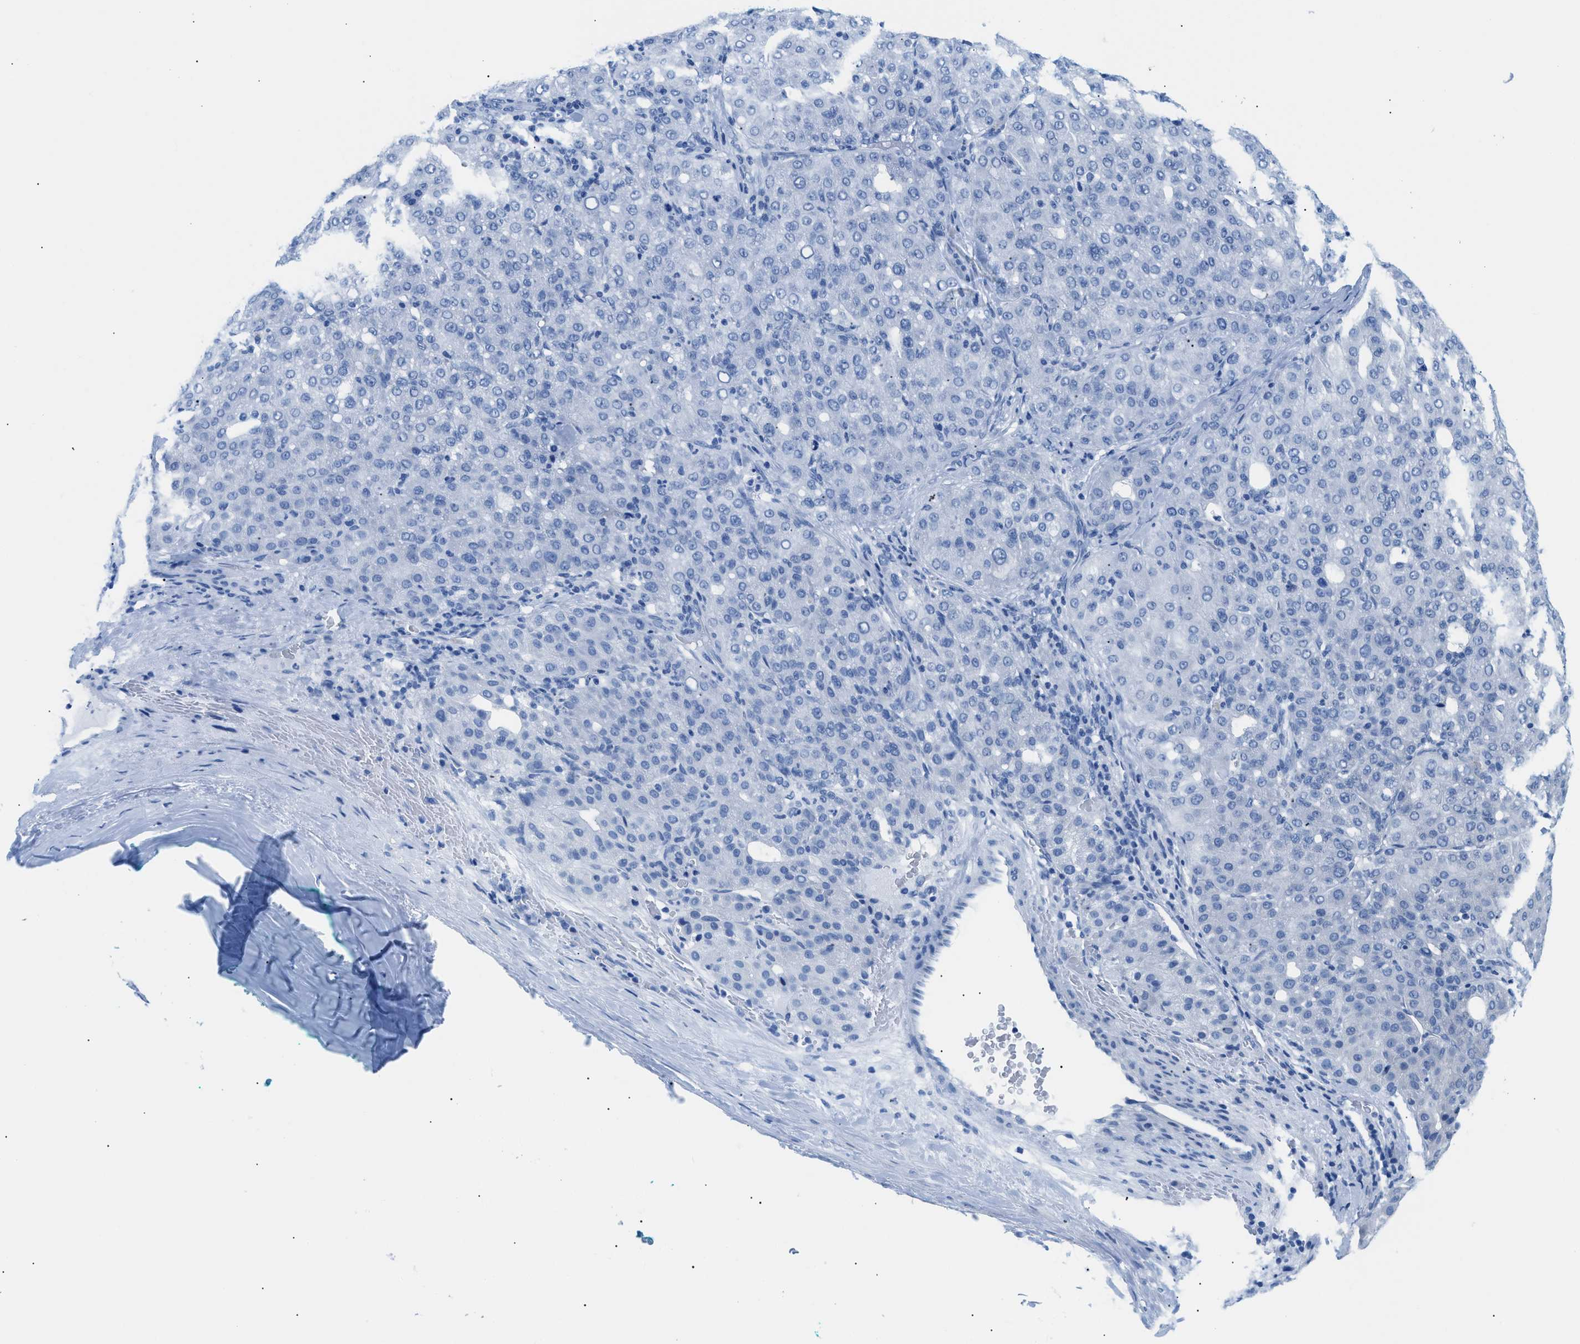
{"staining": {"intensity": "negative", "quantity": "none", "location": "none"}, "tissue": "liver cancer", "cell_type": "Tumor cells", "image_type": "cancer", "snomed": [{"axis": "morphology", "description": "Carcinoma, Hepatocellular, NOS"}, {"axis": "topography", "description": "Liver"}], "caption": "Tumor cells are negative for brown protein staining in liver cancer.", "gene": "FDCSP", "patient": {"sex": "male", "age": 65}}